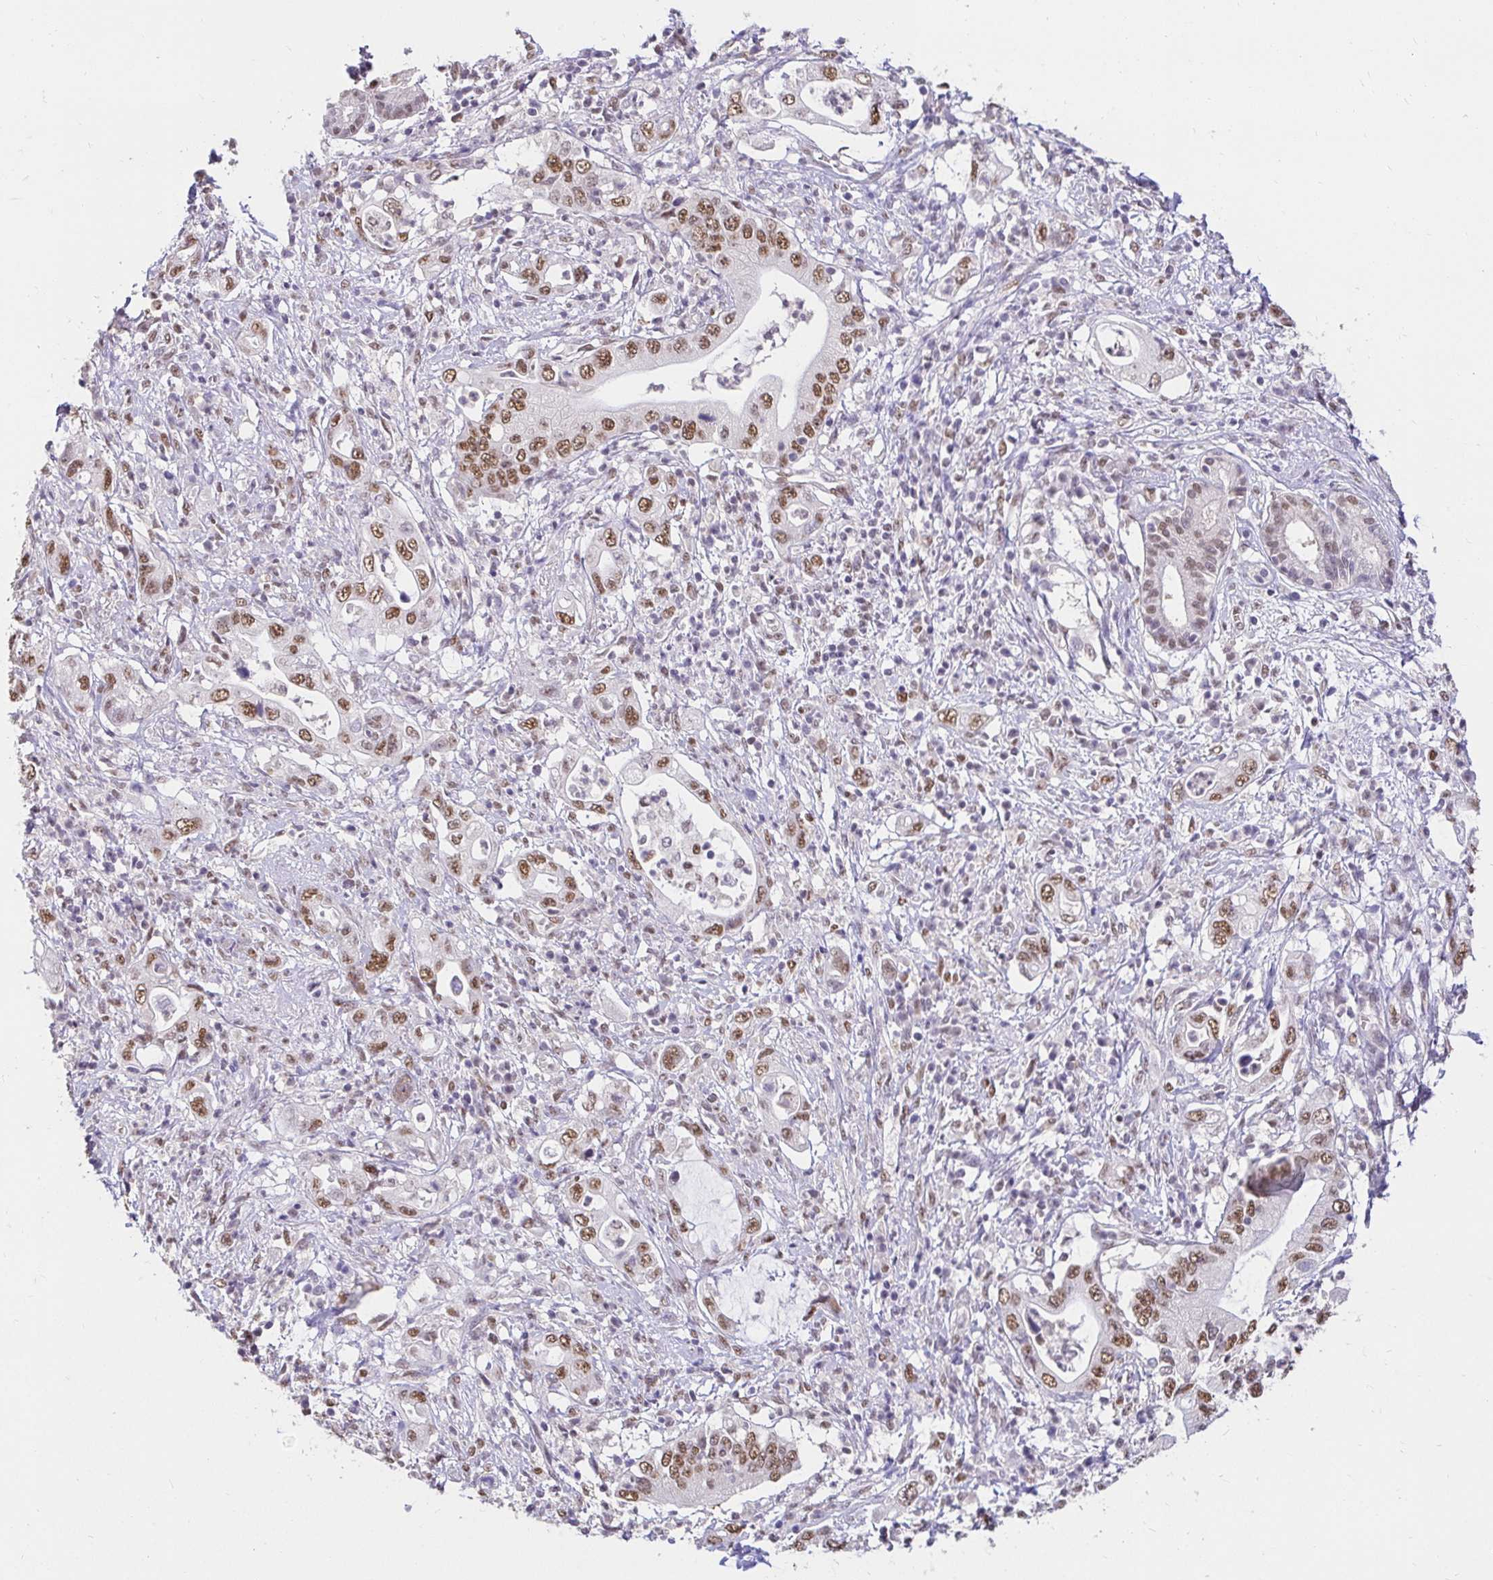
{"staining": {"intensity": "moderate", "quantity": ">75%", "location": "nuclear"}, "tissue": "pancreatic cancer", "cell_type": "Tumor cells", "image_type": "cancer", "snomed": [{"axis": "morphology", "description": "Adenocarcinoma, NOS"}, {"axis": "topography", "description": "Pancreas"}], "caption": "Immunohistochemistry (DAB) staining of human adenocarcinoma (pancreatic) demonstrates moderate nuclear protein expression in about >75% of tumor cells.", "gene": "RIMS4", "patient": {"sex": "female", "age": 72}}